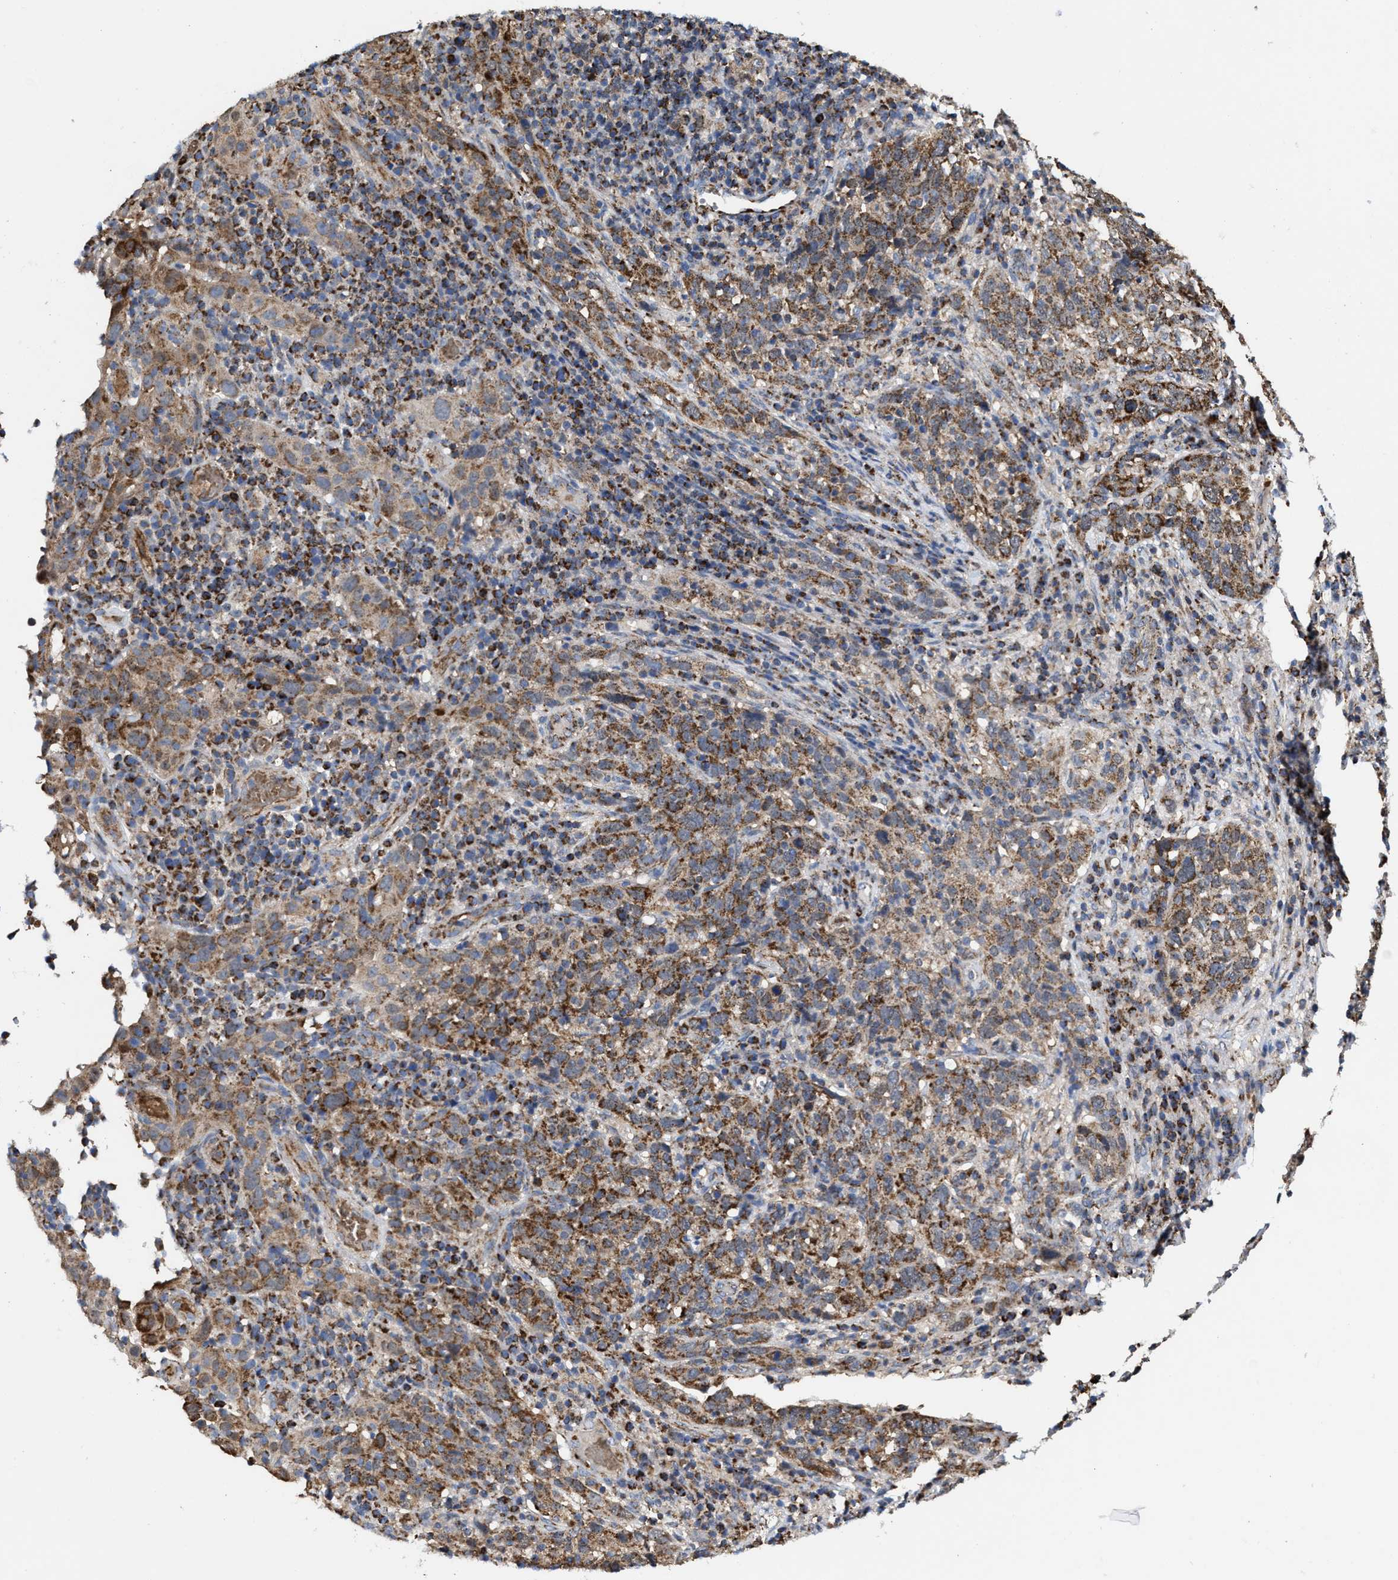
{"staining": {"intensity": "moderate", "quantity": ">75%", "location": "cytoplasmic/membranous"}, "tissue": "cervical cancer", "cell_type": "Tumor cells", "image_type": "cancer", "snomed": [{"axis": "morphology", "description": "Squamous cell carcinoma, NOS"}, {"axis": "topography", "description": "Cervix"}], "caption": "Immunohistochemistry (IHC) histopathology image of cervical cancer (squamous cell carcinoma) stained for a protein (brown), which reveals medium levels of moderate cytoplasmic/membranous positivity in about >75% of tumor cells.", "gene": "MECR", "patient": {"sex": "female", "age": 46}}